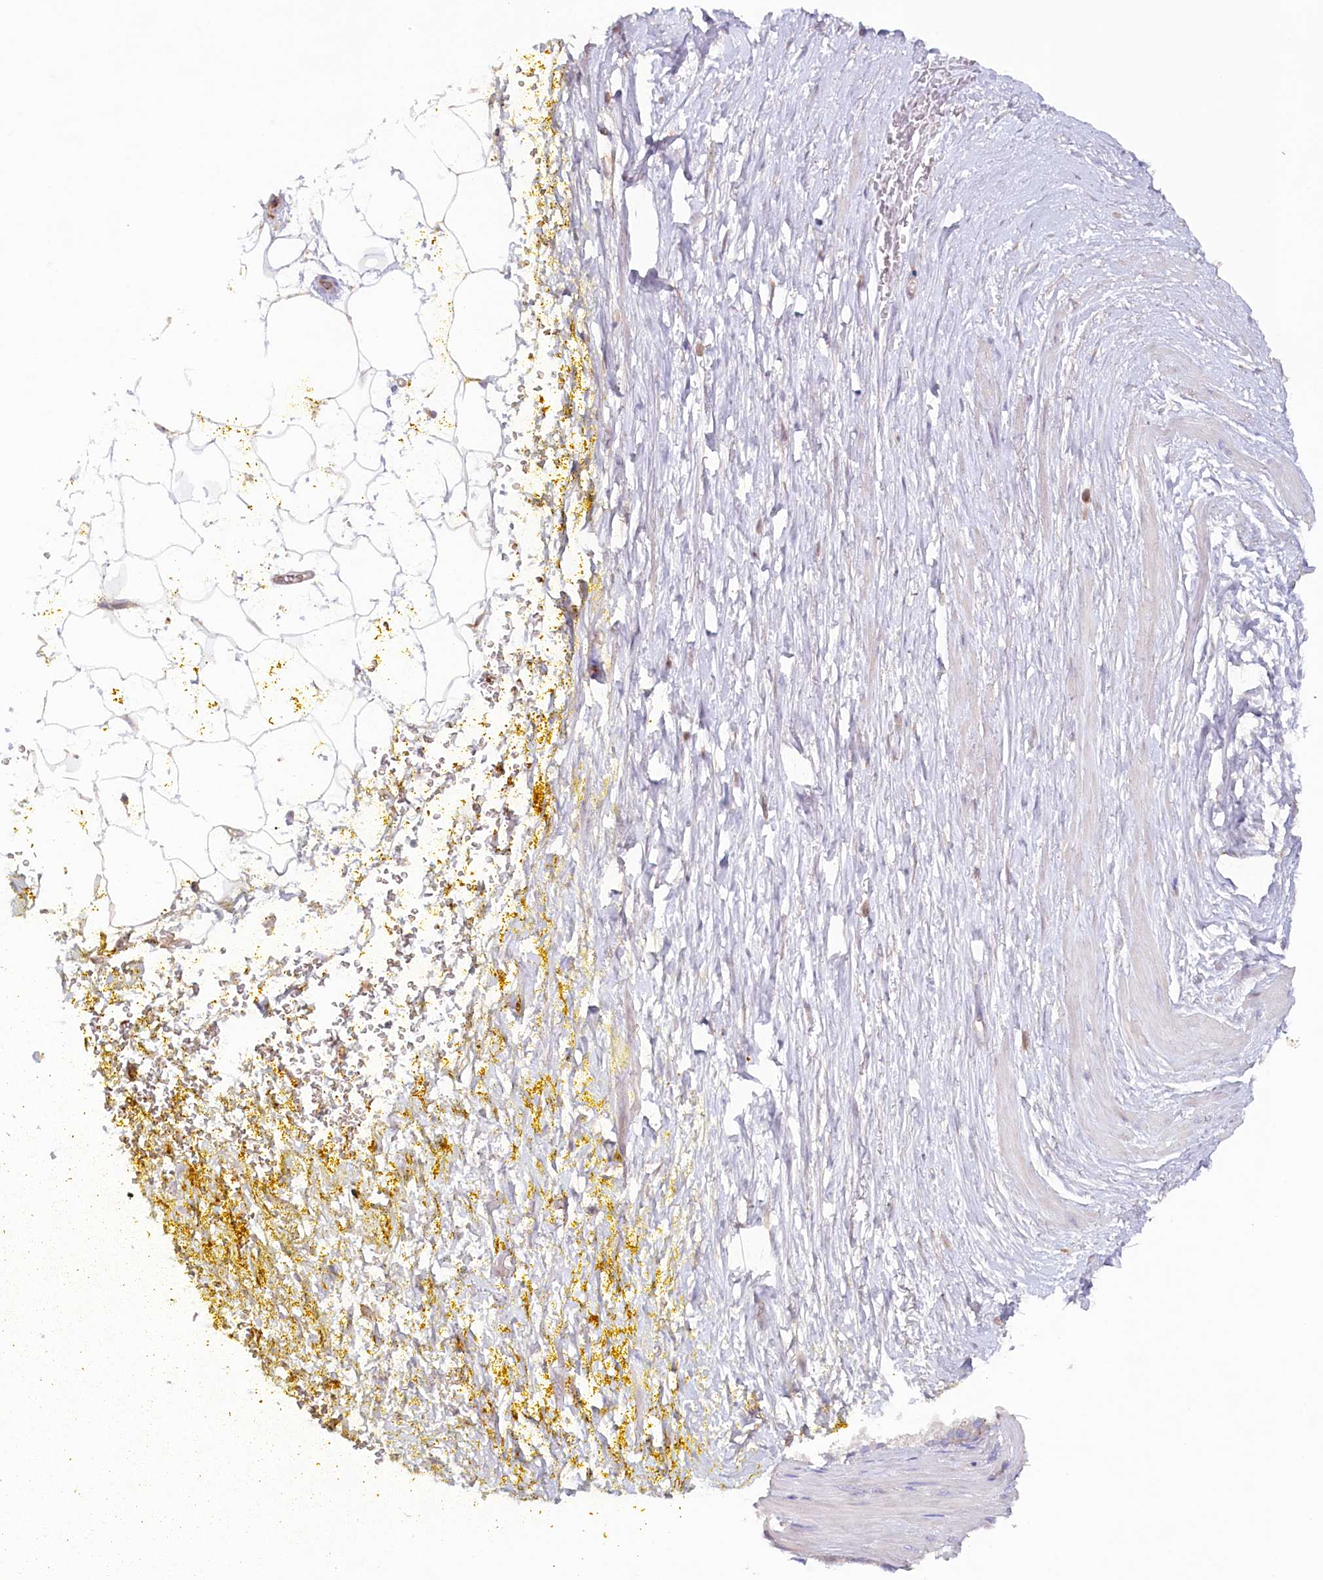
{"staining": {"intensity": "negative", "quantity": "none", "location": "none"}, "tissue": "adipose tissue", "cell_type": "Adipocytes", "image_type": "normal", "snomed": [{"axis": "morphology", "description": "Normal tissue, NOS"}, {"axis": "morphology", "description": "Adenocarcinoma, Low grade"}, {"axis": "topography", "description": "Prostate"}, {"axis": "topography", "description": "Peripheral nerve tissue"}], "caption": "This is an immunohistochemistry micrograph of benign human adipose tissue. There is no positivity in adipocytes.", "gene": "TNIP1", "patient": {"sex": "male", "age": 63}}